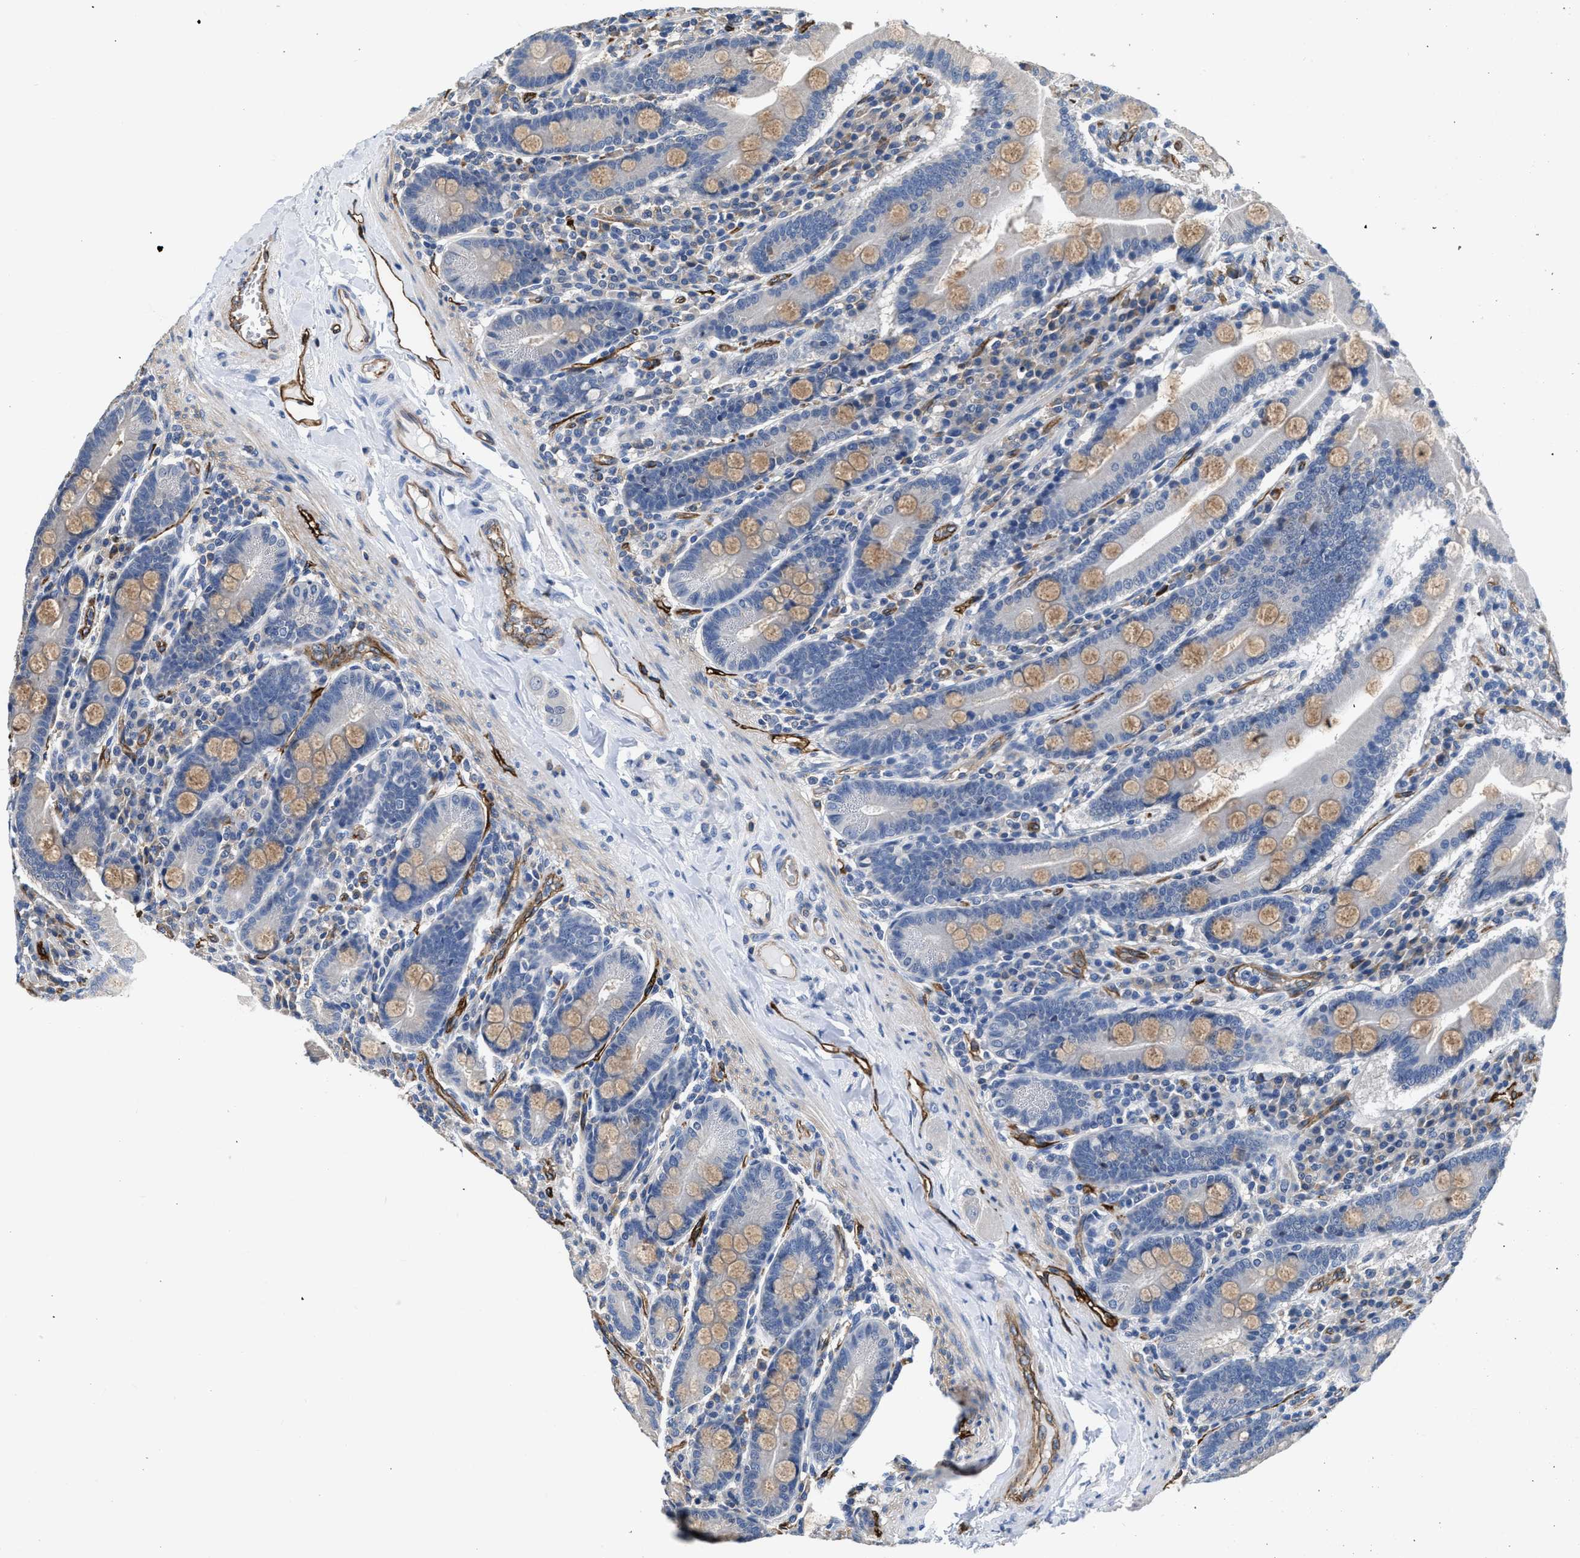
{"staining": {"intensity": "weak", "quantity": "25%-75%", "location": "cytoplasmic/membranous"}, "tissue": "duodenum", "cell_type": "Glandular cells", "image_type": "normal", "snomed": [{"axis": "morphology", "description": "Normal tissue, NOS"}, {"axis": "topography", "description": "Duodenum"}], "caption": "Protein expression analysis of normal duodenum shows weak cytoplasmic/membranous positivity in approximately 25%-75% of glandular cells. (IHC, brightfield microscopy, high magnification).", "gene": "C22orf42", "patient": {"sex": "male", "age": 50}}